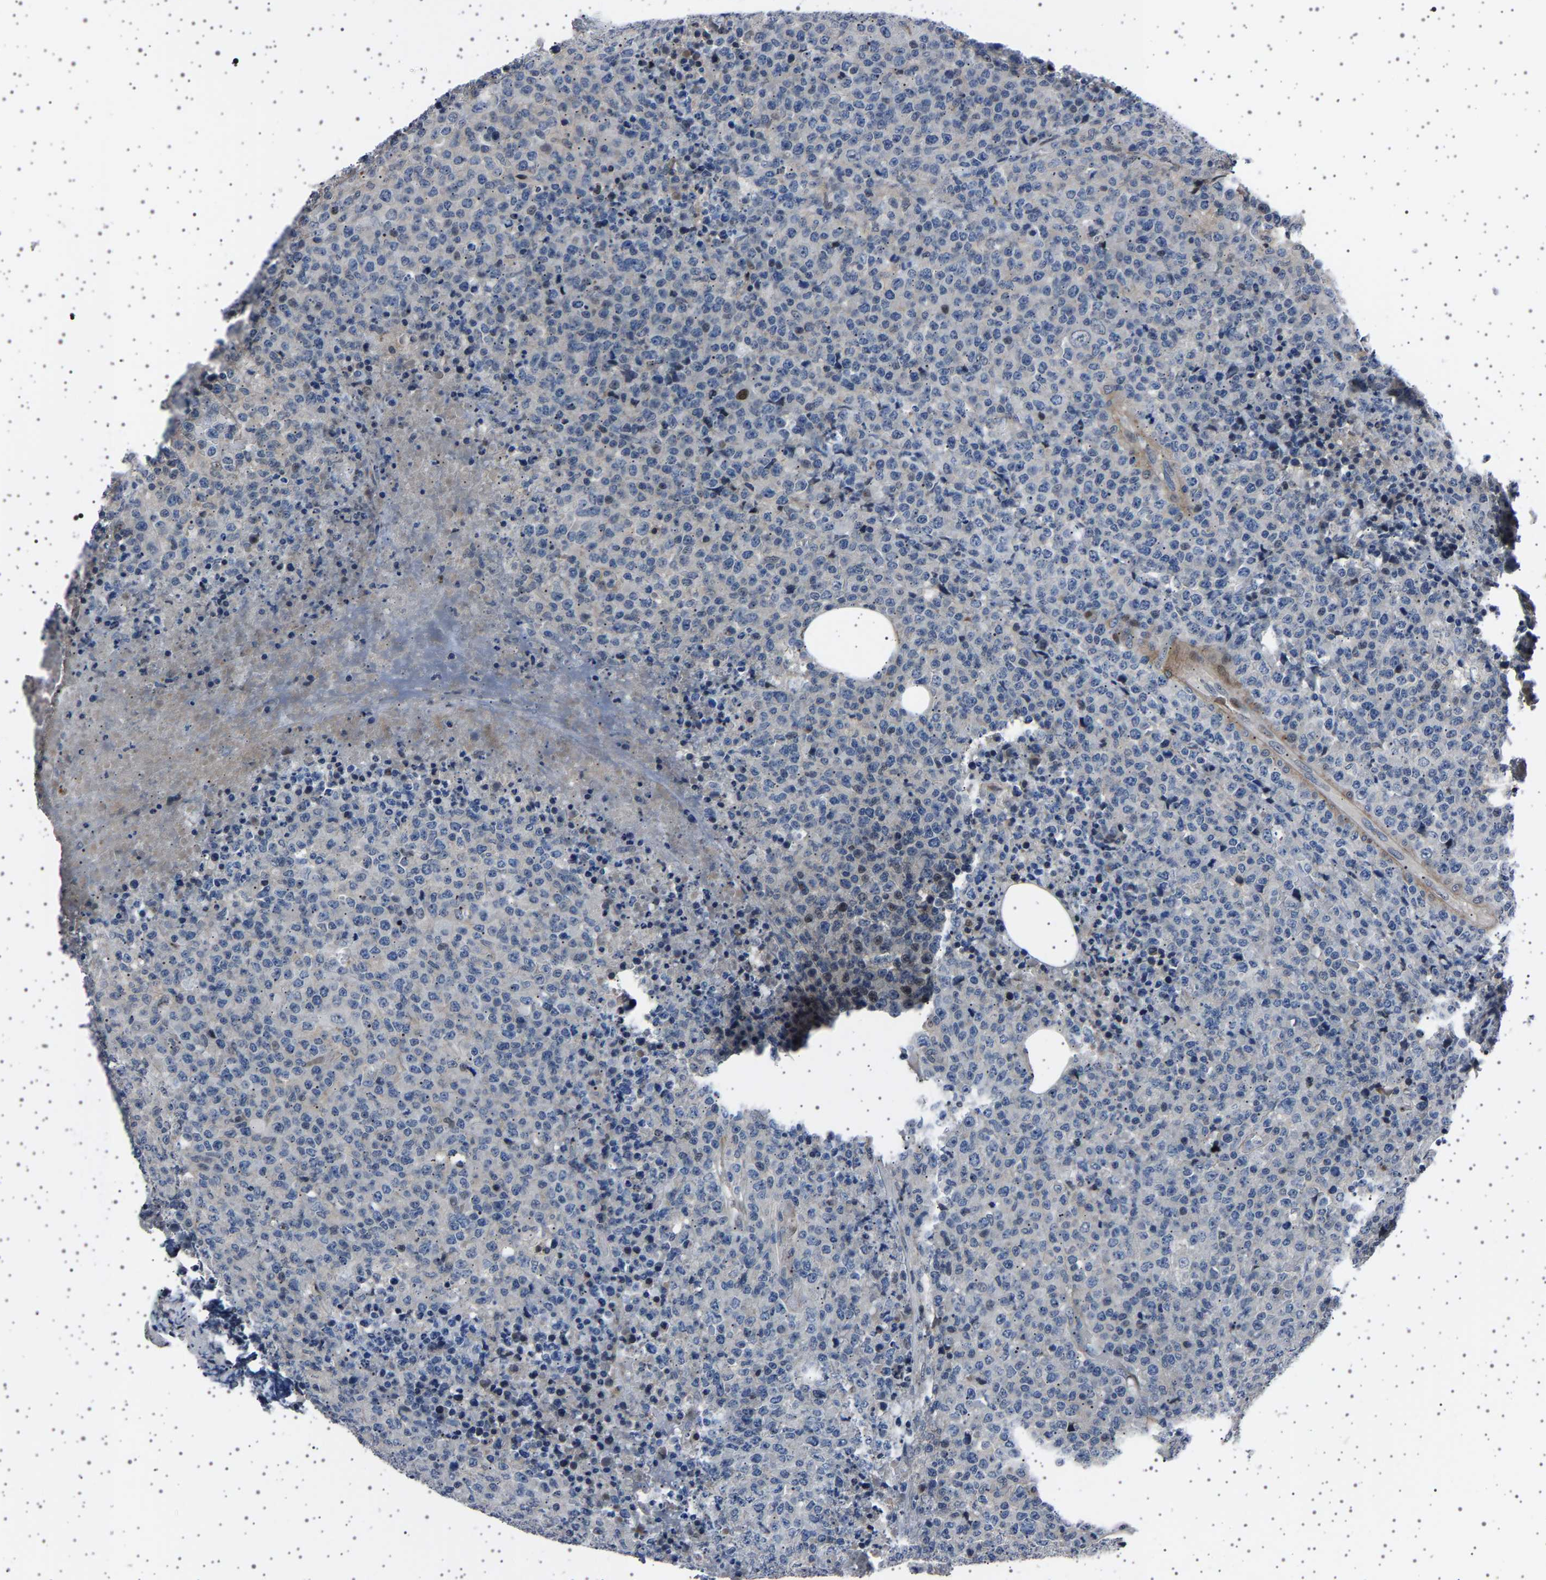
{"staining": {"intensity": "weak", "quantity": "<25%", "location": "nuclear"}, "tissue": "lymphoma", "cell_type": "Tumor cells", "image_type": "cancer", "snomed": [{"axis": "morphology", "description": "Malignant lymphoma, non-Hodgkin's type, High grade"}, {"axis": "topography", "description": "Lymph node"}], "caption": "Tumor cells show no significant protein expression in malignant lymphoma, non-Hodgkin's type (high-grade).", "gene": "PAK5", "patient": {"sex": "male", "age": 13}}